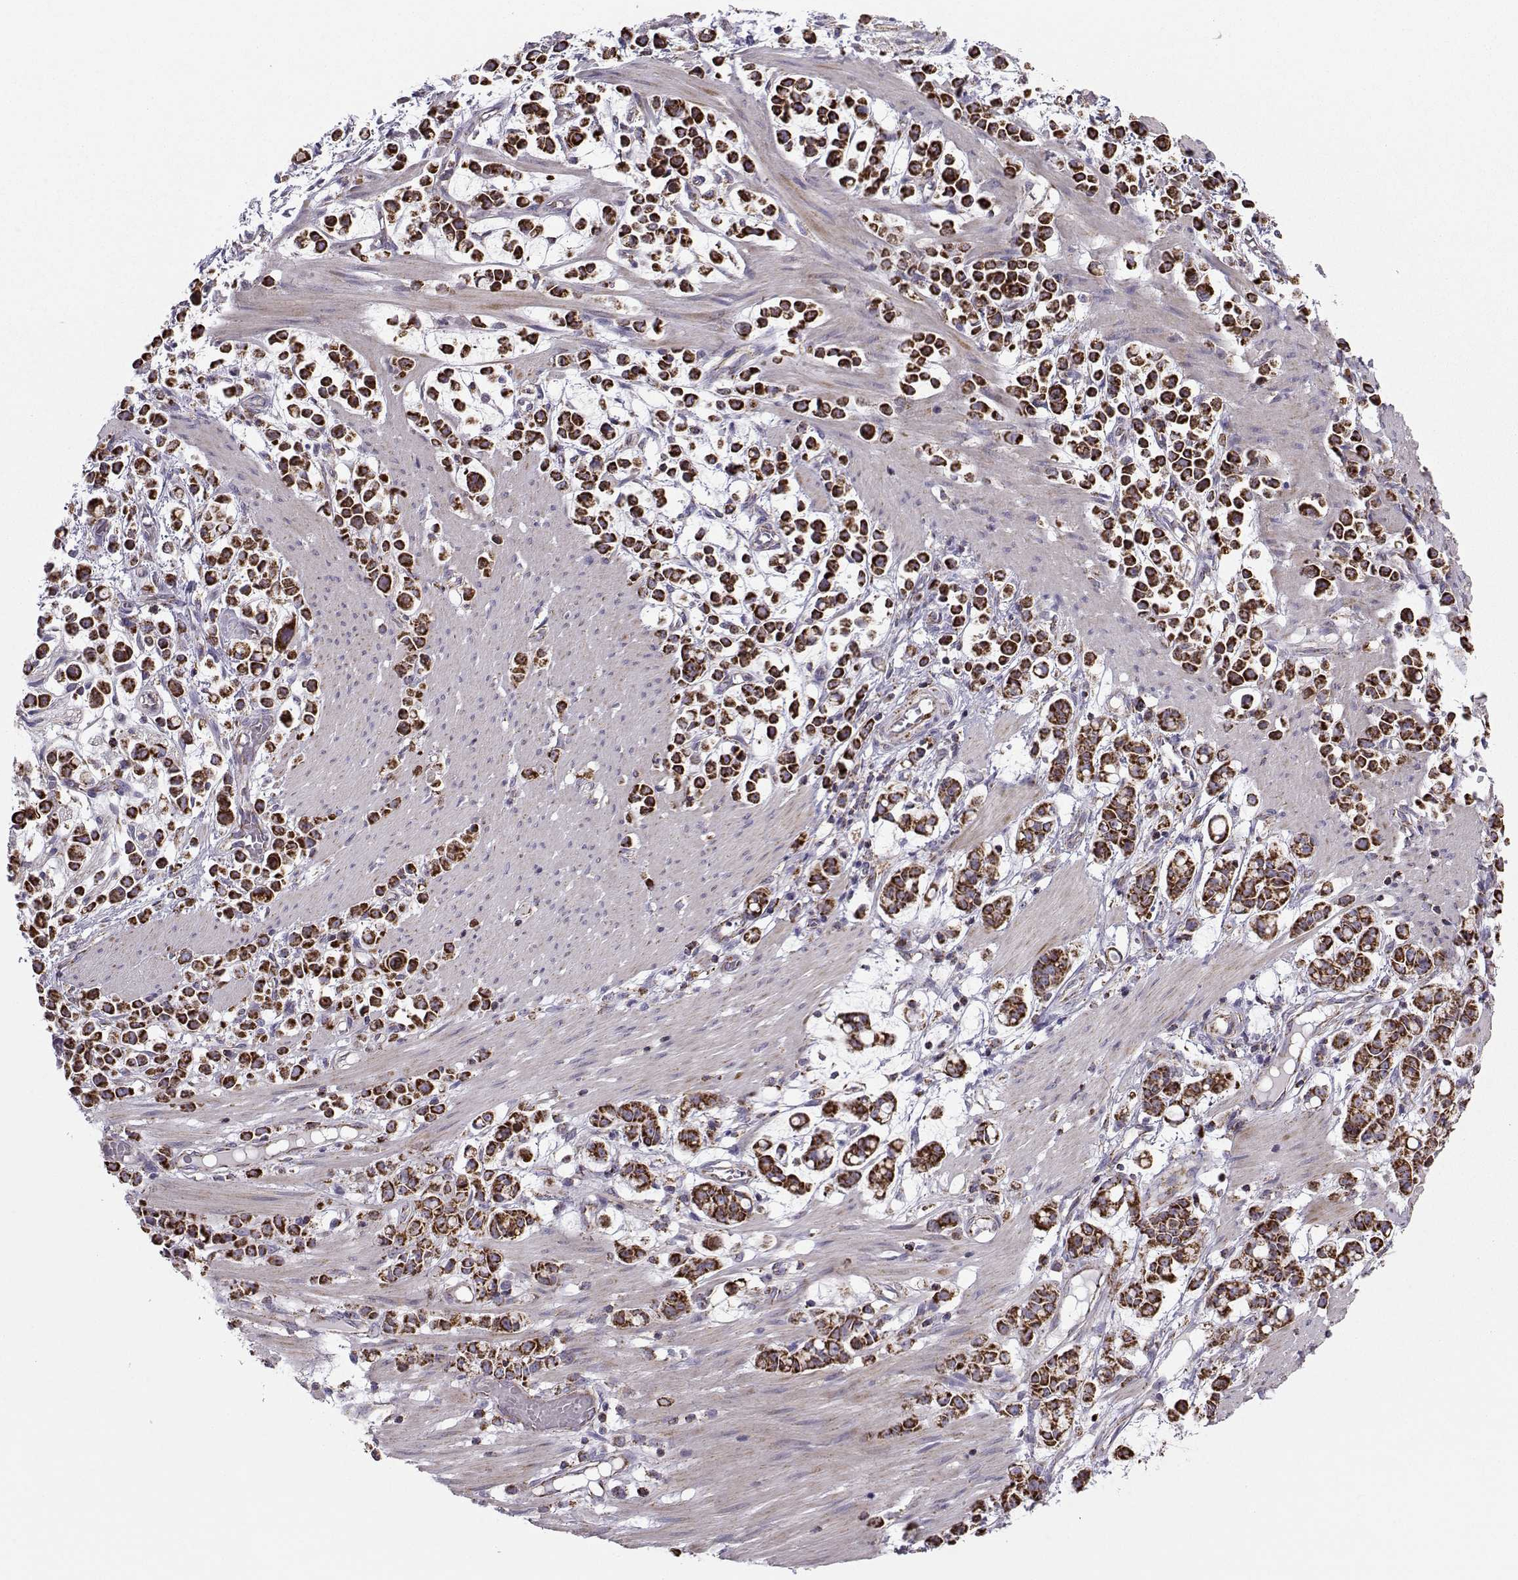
{"staining": {"intensity": "strong", "quantity": ">75%", "location": "cytoplasmic/membranous"}, "tissue": "stomach cancer", "cell_type": "Tumor cells", "image_type": "cancer", "snomed": [{"axis": "morphology", "description": "Adenocarcinoma, NOS"}, {"axis": "topography", "description": "Stomach"}], "caption": "This image shows immunohistochemistry (IHC) staining of human stomach adenocarcinoma, with high strong cytoplasmic/membranous staining in about >75% of tumor cells.", "gene": "NECAB3", "patient": {"sex": "male", "age": 82}}